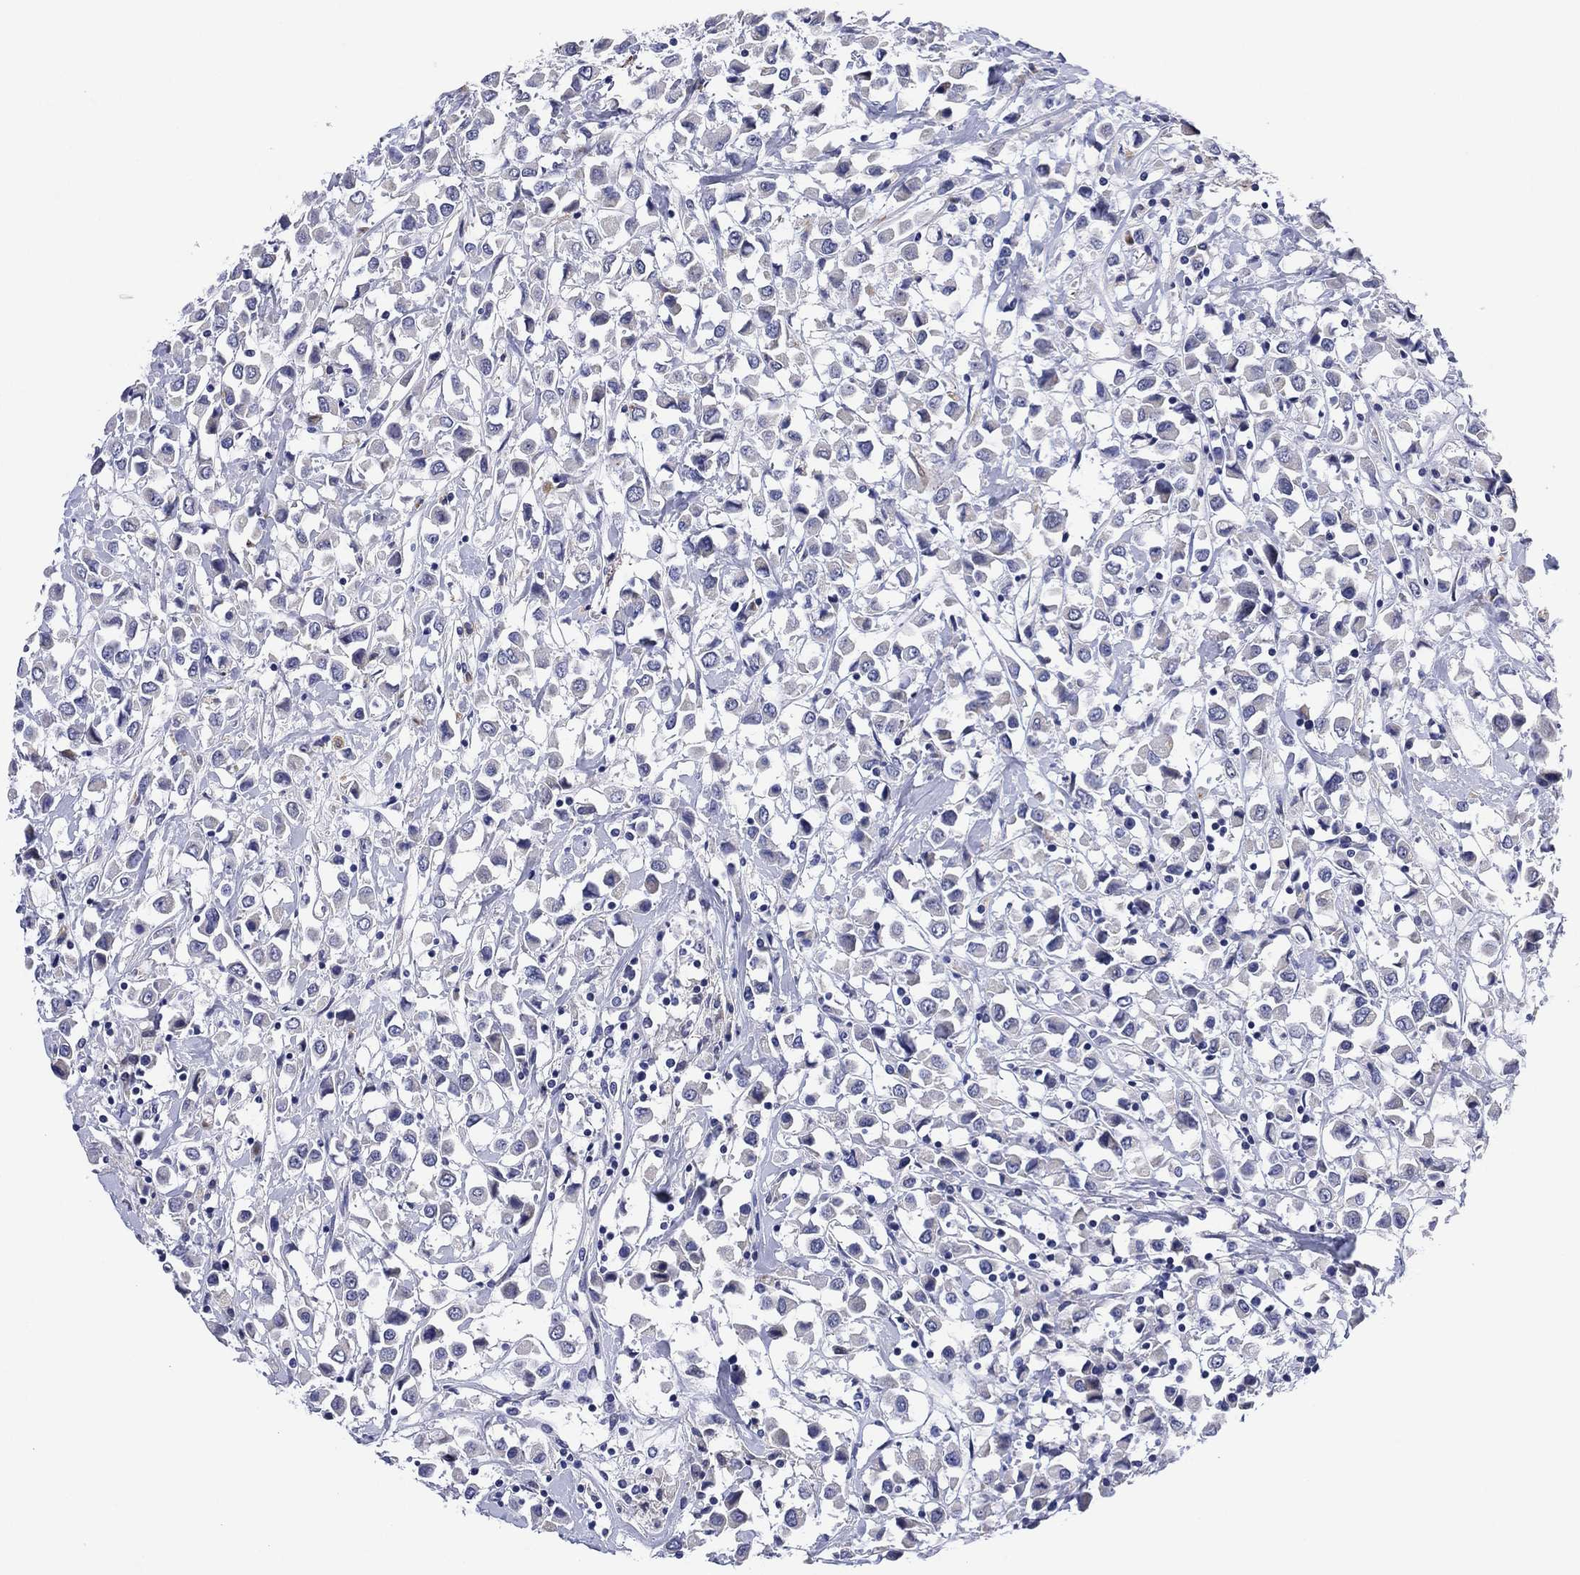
{"staining": {"intensity": "negative", "quantity": "none", "location": "none"}, "tissue": "breast cancer", "cell_type": "Tumor cells", "image_type": "cancer", "snomed": [{"axis": "morphology", "description": "Duct carcinoma"}, {"axis": "topography", "description": "Breast"}], "caption": "A micrograph of human breast cancer is negative for staining in tumor cells.", "gene": "CLIP3", "patient": {"sex": "female", "age": 61}}